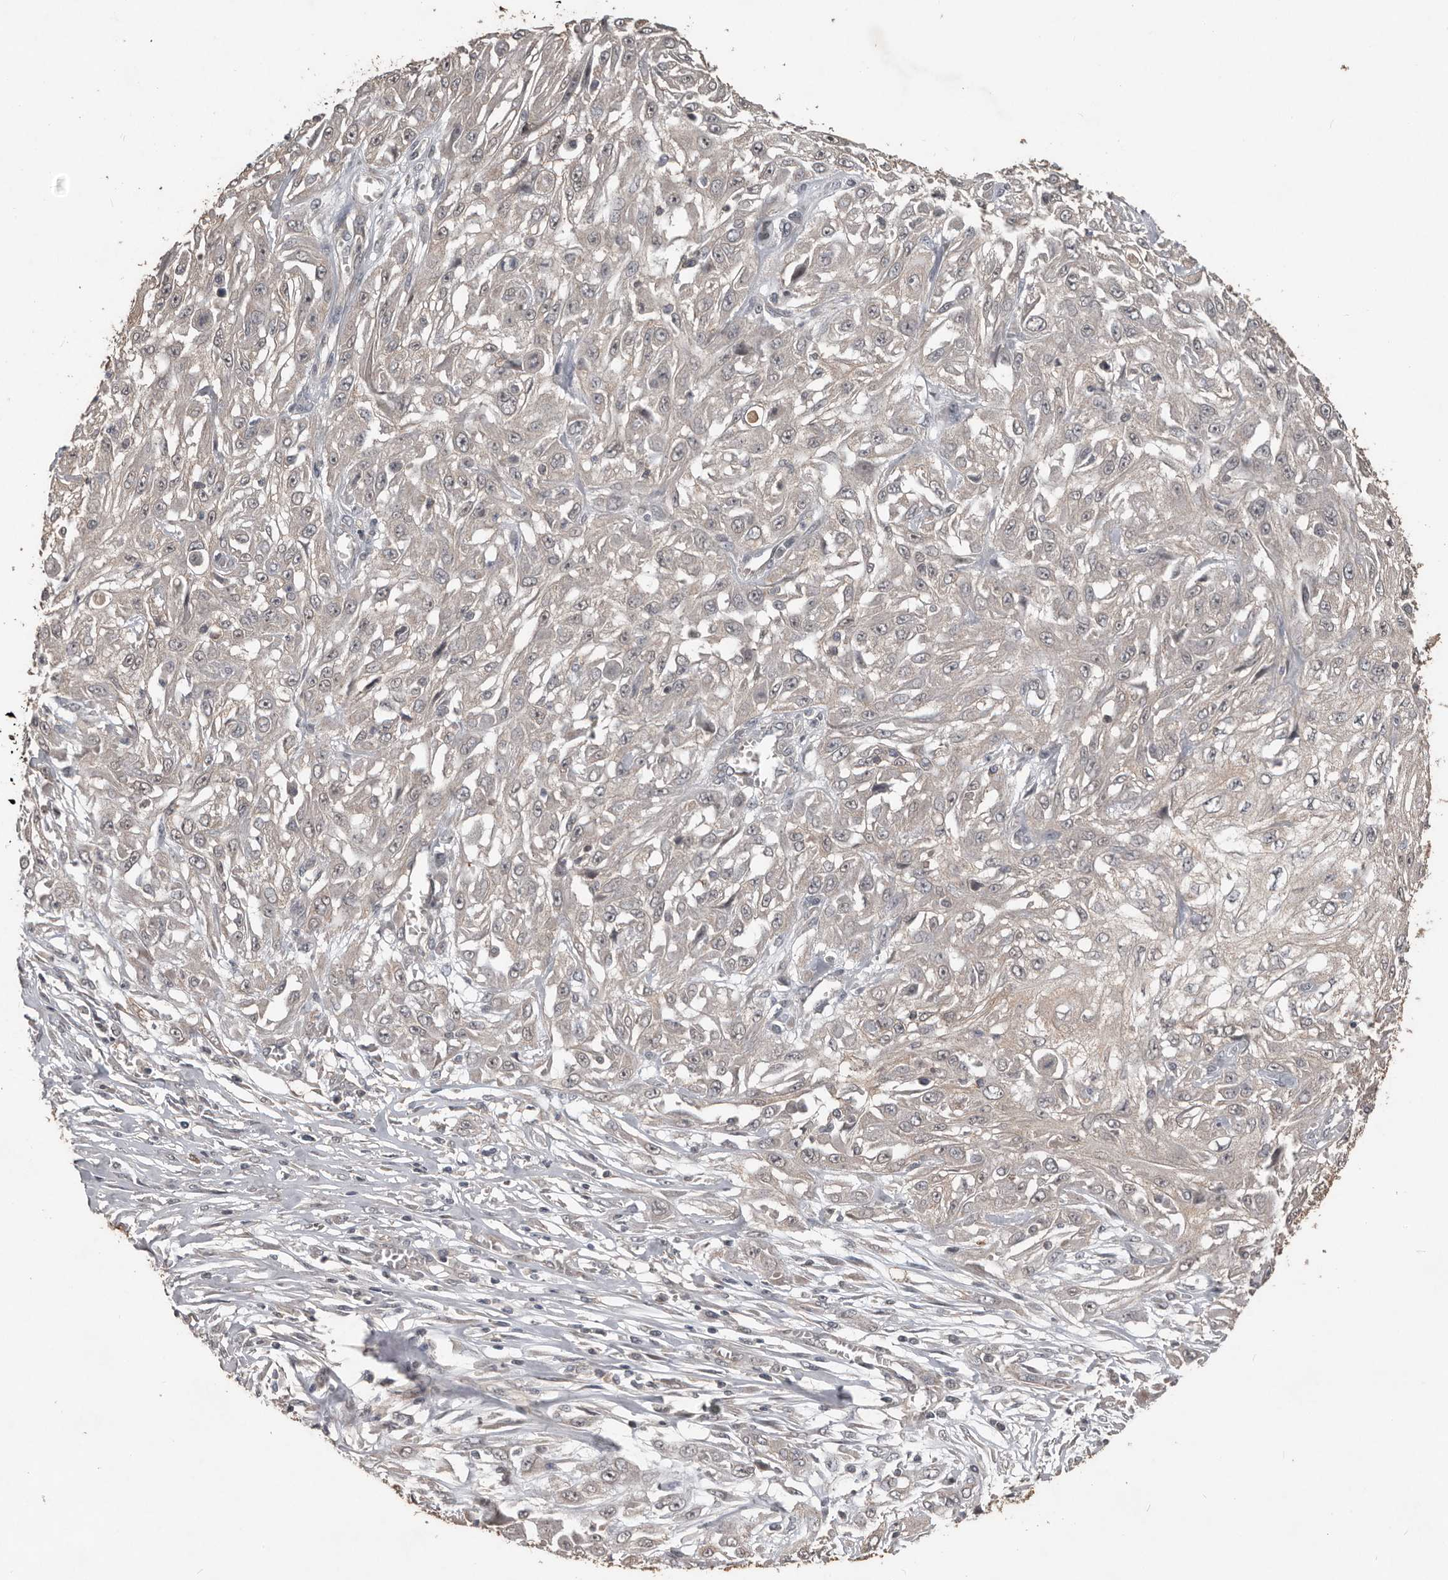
{"staining": {"intensity": "negative", "quantity": "none", "location": "none"}, "tissue": "skin cancer", "cell_type": "Tumor cells", "image_type": "cancer", "snomed": [{"axis": "morphology", "description": "Squamous cell carcinoma, NOS"}, {"axis": "morphology", "description": "Squamous cell carcinoma, metastatic, NOS"}, {"axis": "topography", "description": "Skin"}, {"axis": "topography", "description": "Lymph node"}], "caption": "Squamous cell carcinoma (skin) was stained to show a protein in brown. There is no significant staining in tumor cells.", "gene": "BAMBI", "patient": {"sex": "male", "age": 75}}